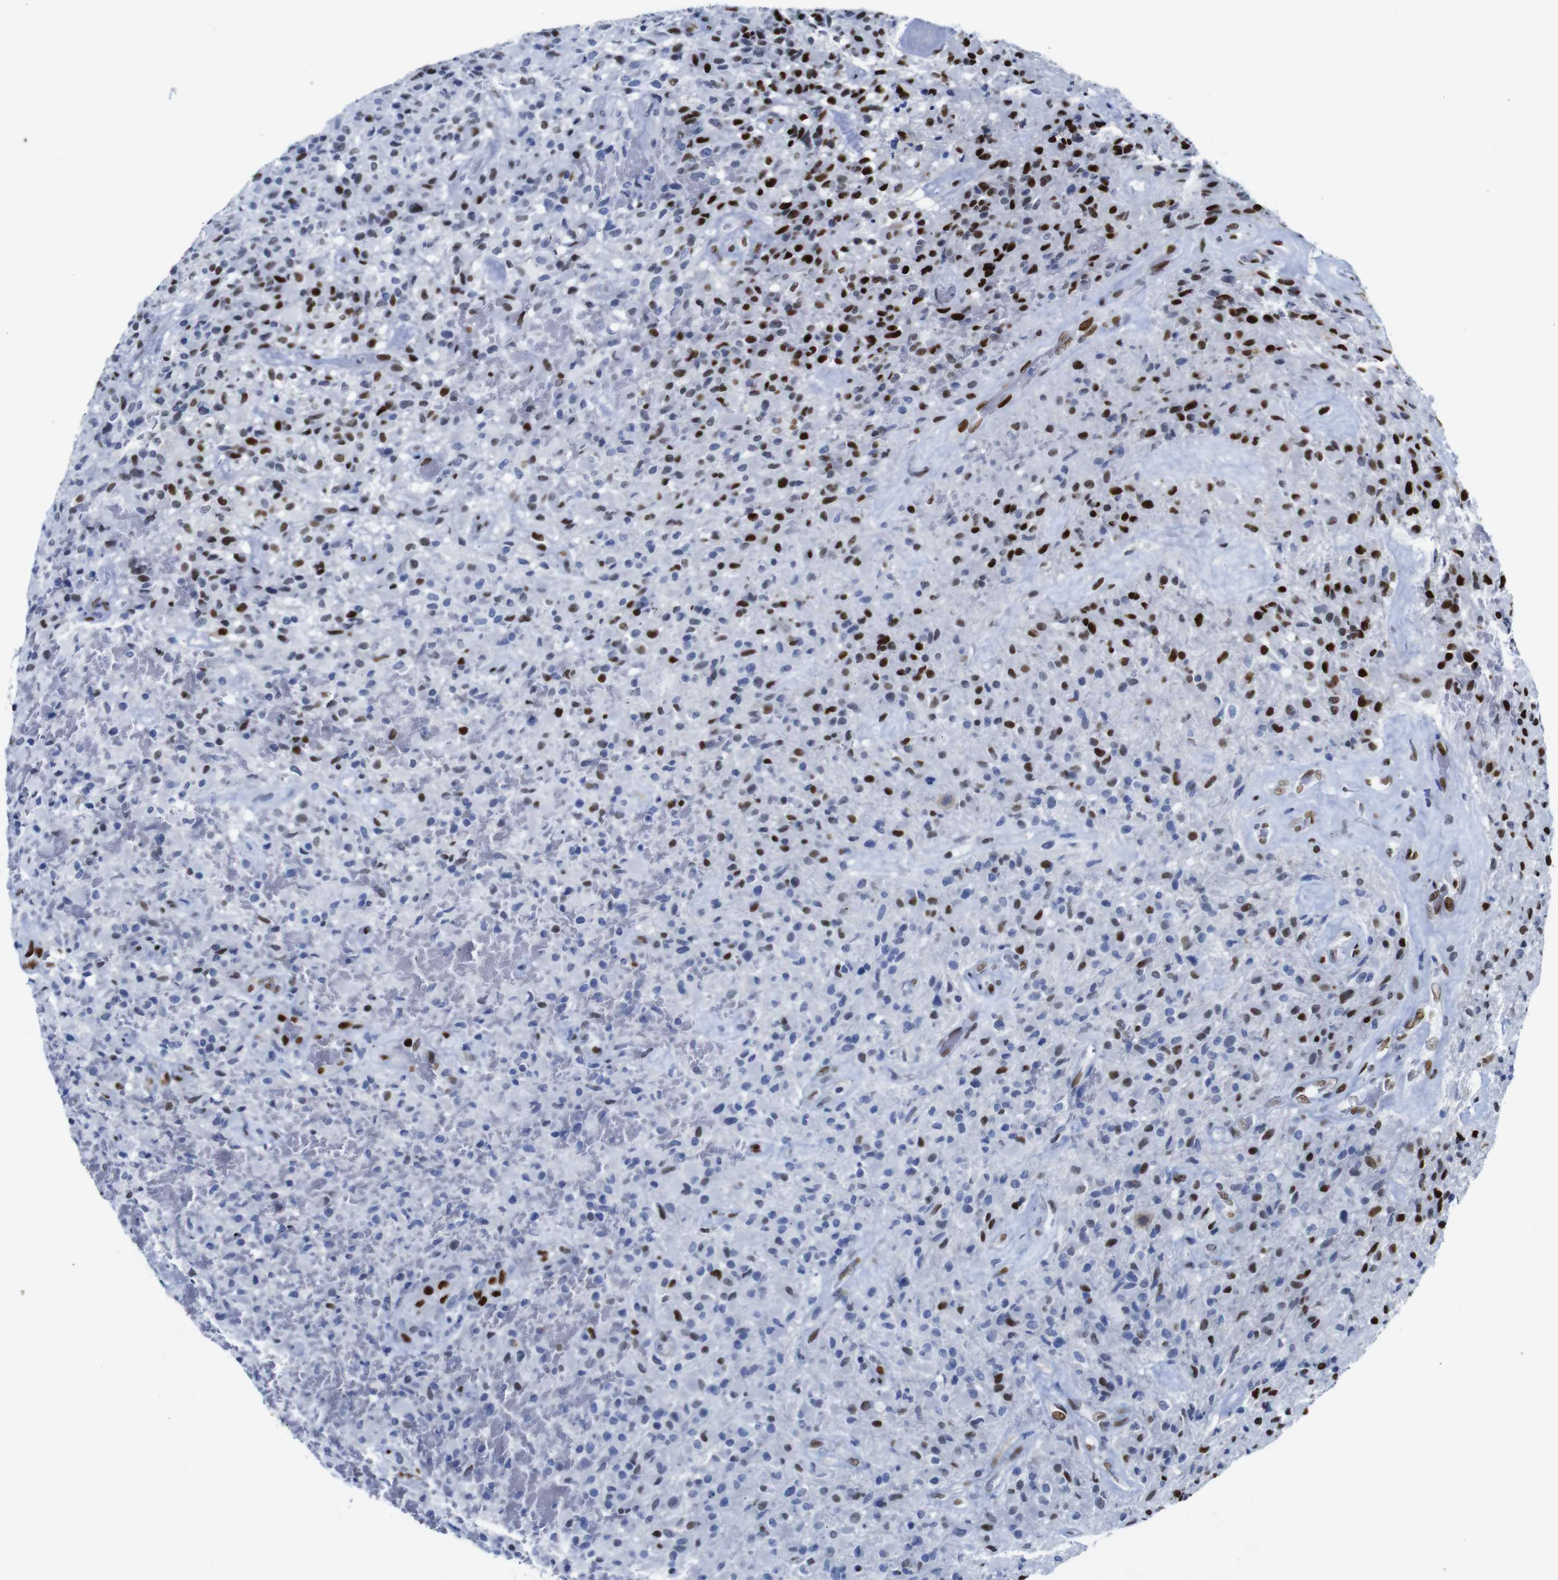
{"staining": {"intensity": "strong", "quantity": "25%-75%", "location": "nuclear"}, "tissue": "glioma", "cell_type": "Tumor cells", "image_type": "cancer", "snomed": [{"axis": "morphology", "description": "Glioma, malignant, High grade"}, {"axis": "topography", "description": "Brain"}], "caption": "Glioma stained for a protein (brown) reveals strong nuclear positive positivity in about 25%-75% of tumor cells.", "gene": "FOSL2", "patient": {"sex": "male", "age": 71}}